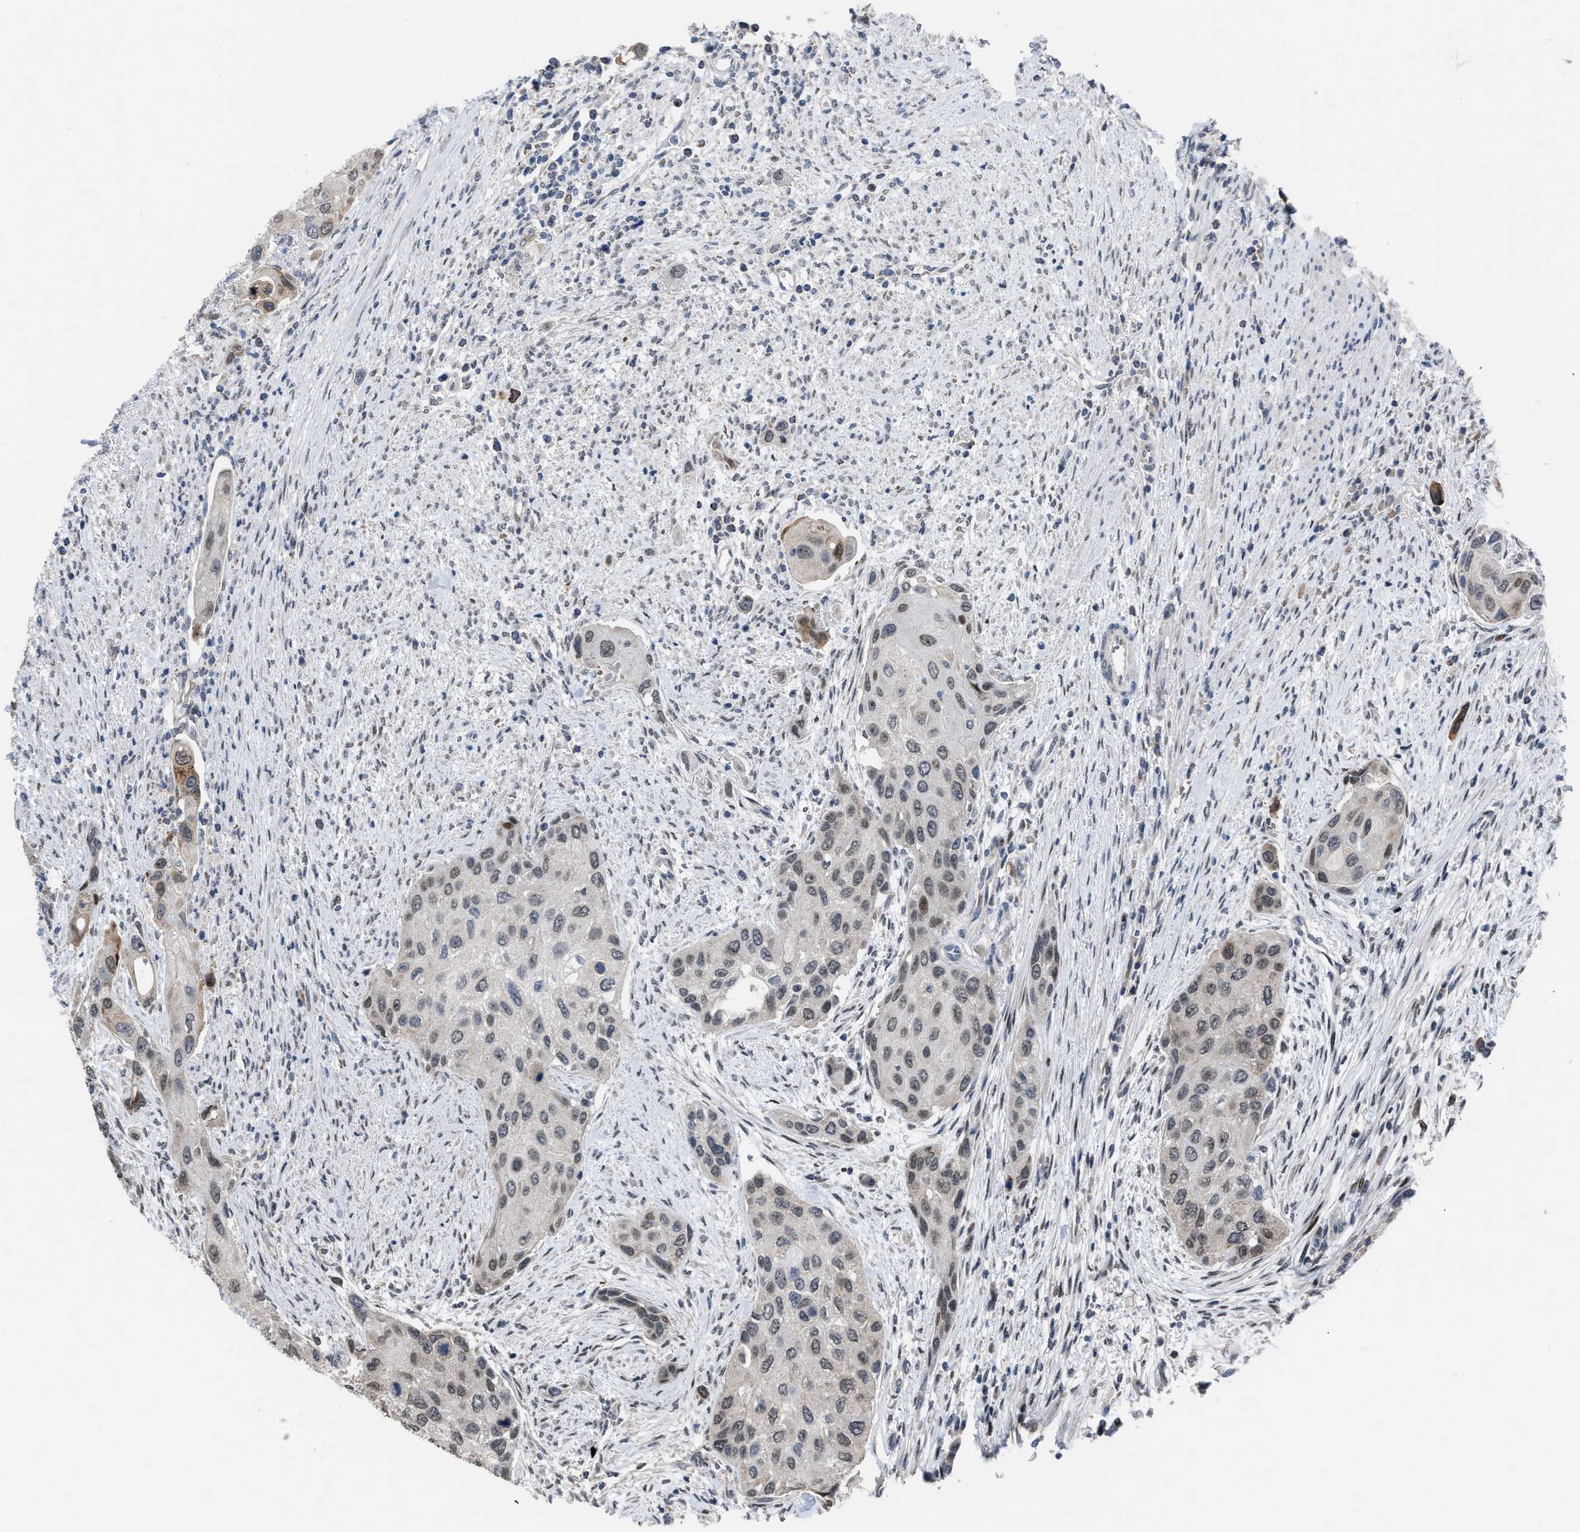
{"staining": {"intensity": "weak", "quantity": "<25%", "location": "nuclear"}, "tissue": "urothelial cancer", "cell_type": "Tumor cells", "image_type": "cancer", "snomed": [{"axis": "morphology", "description": "Urothelial carcinoma, High grade"}, {"axis": "topography", "description": "Urinary bladder"}], "caption": "Urothelial cancer was stained to show a protein in brown. There is no significant expression in tumor cells.", "gene": "SETDB1", "patient": {"sex": "female", "age": 56}}